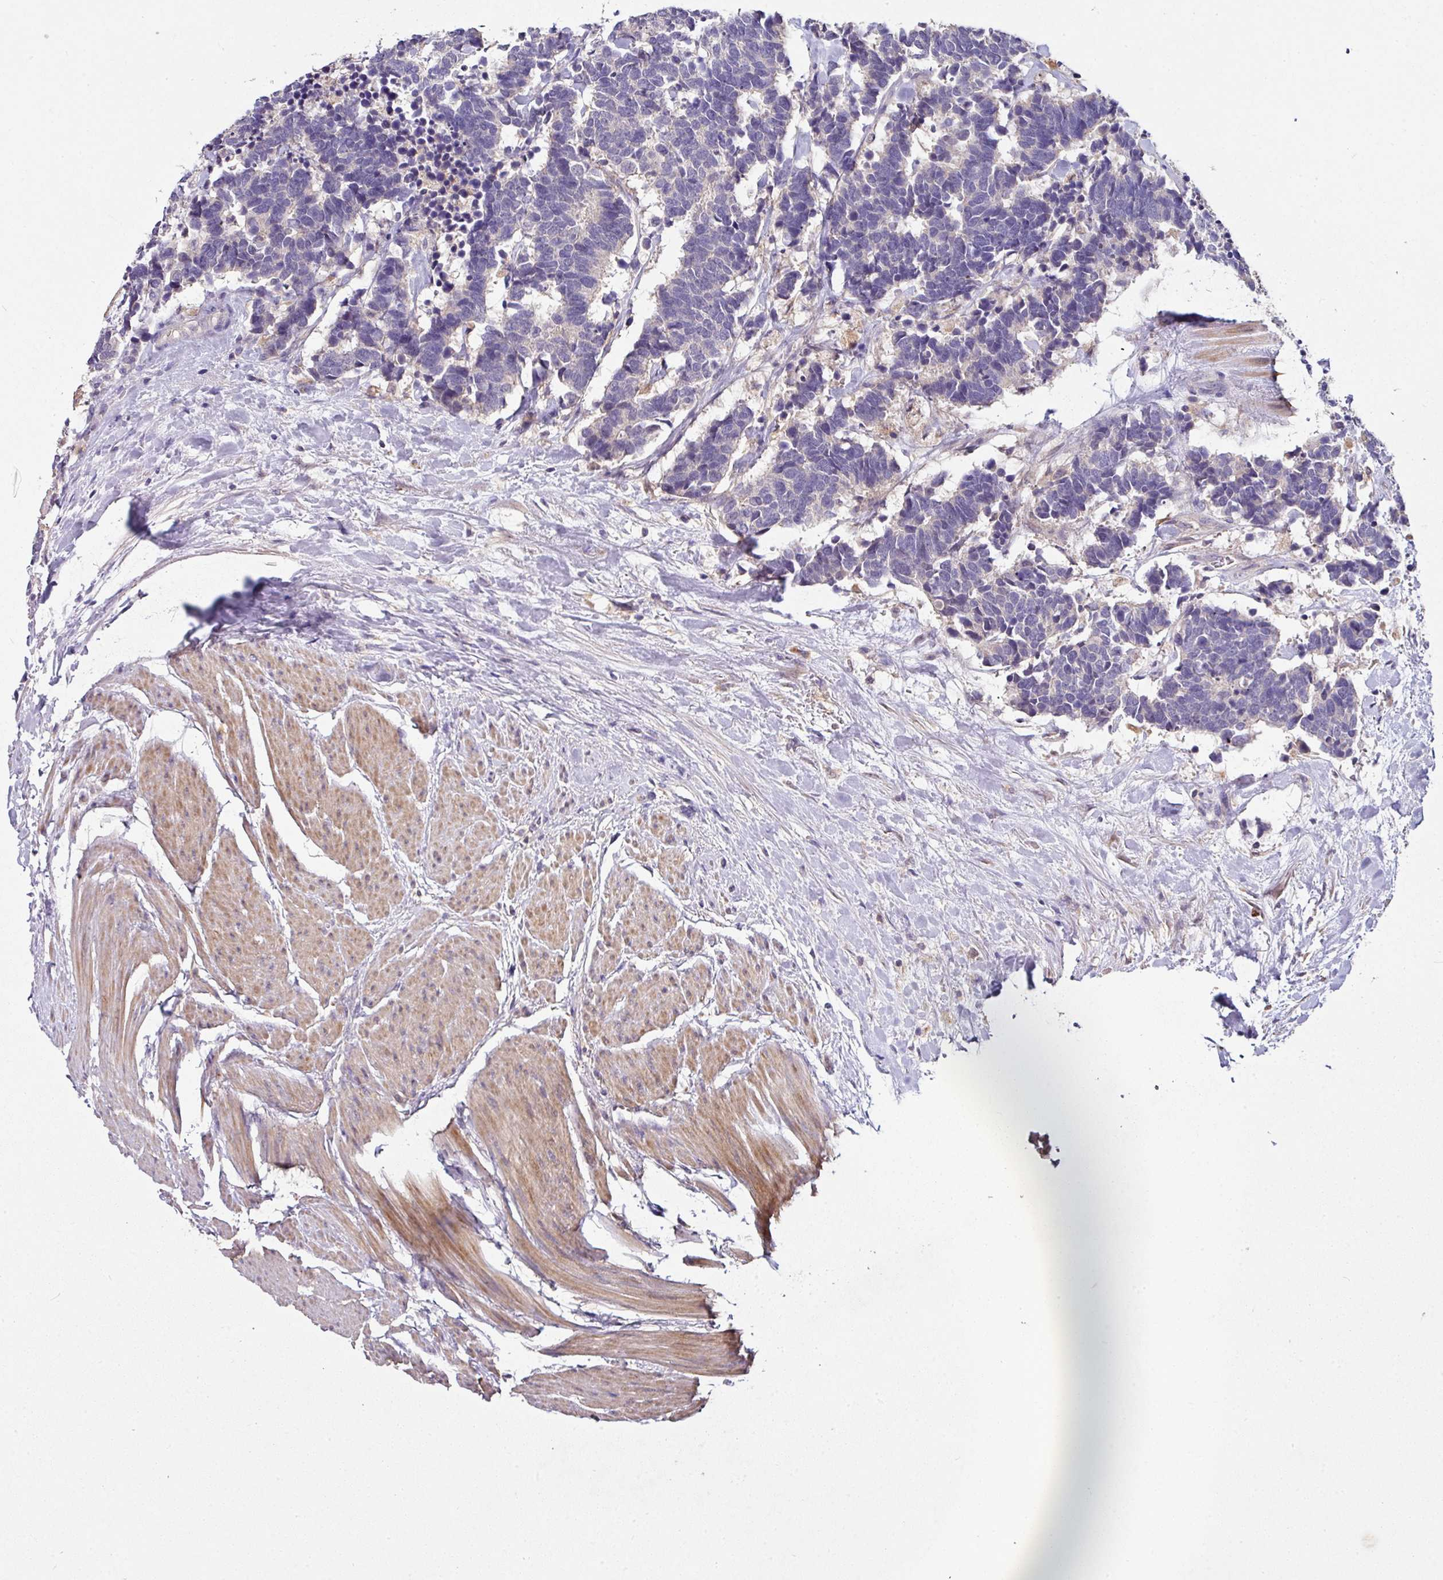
{"staining": {"intensity": "negative", "quantity": "none", "location": "none"}, "tissue": "carcinoid", "cell_type": "Tumor cells", "image_type": "cancer", "snomed": [{"axis": "morphology", "description": "Carcinoma, NOS"}, {"axis": "morphology", "description": "Carcinoid, malignant, NOS"}, {"axis": "topography", "description": "Urinary bladder"}], "caption": "Carcinoma was stained to show a protein in brown. There is no significant positivity in tumor cells.", "gene": "AEBP2", "patient": {"sex": "male", "age": 57}}